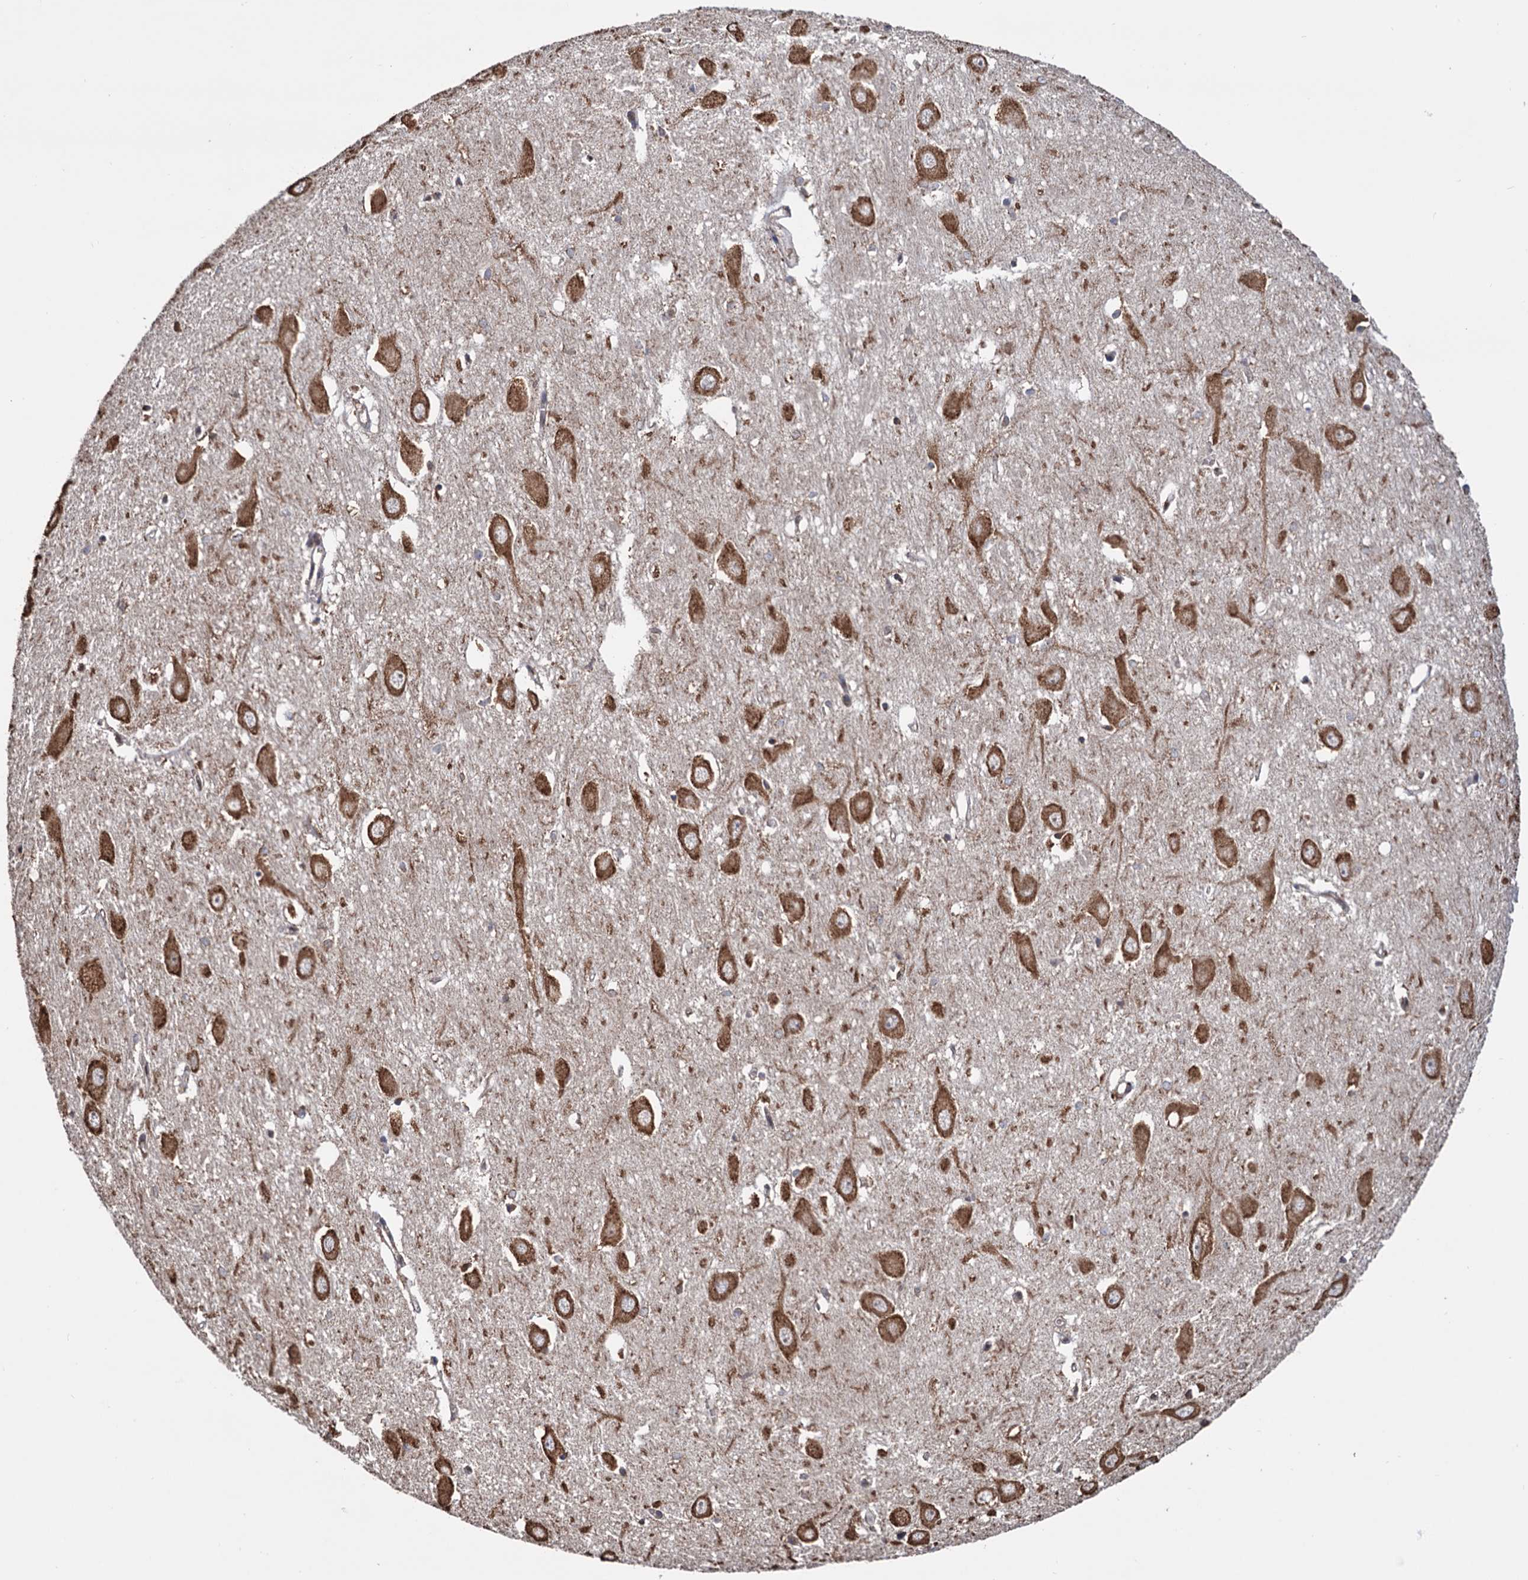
{"staining": {"intensity": "weak", "quantity": "25%-75%", "location": "cytoplasmic/membranous"}, "tissue": "hippocampus", "cell_type": "Glial cells", "image_type": "normal", "snomed": [{"axis": "morphology", "description": "Normal tissue, NOS"}, {"axis": "topography", "description": "Hippocampus"}], "caption": "Immunohistochemical staining of normal hippocampus displays low levels of weak cytoplasmic/membranous staining in about 25%-75% of glial cells. (DAB IHC with brightfield microscopy, high magnification).", "gene": "TBC1D12", "patient": {"sex": "female", "age": 64}}